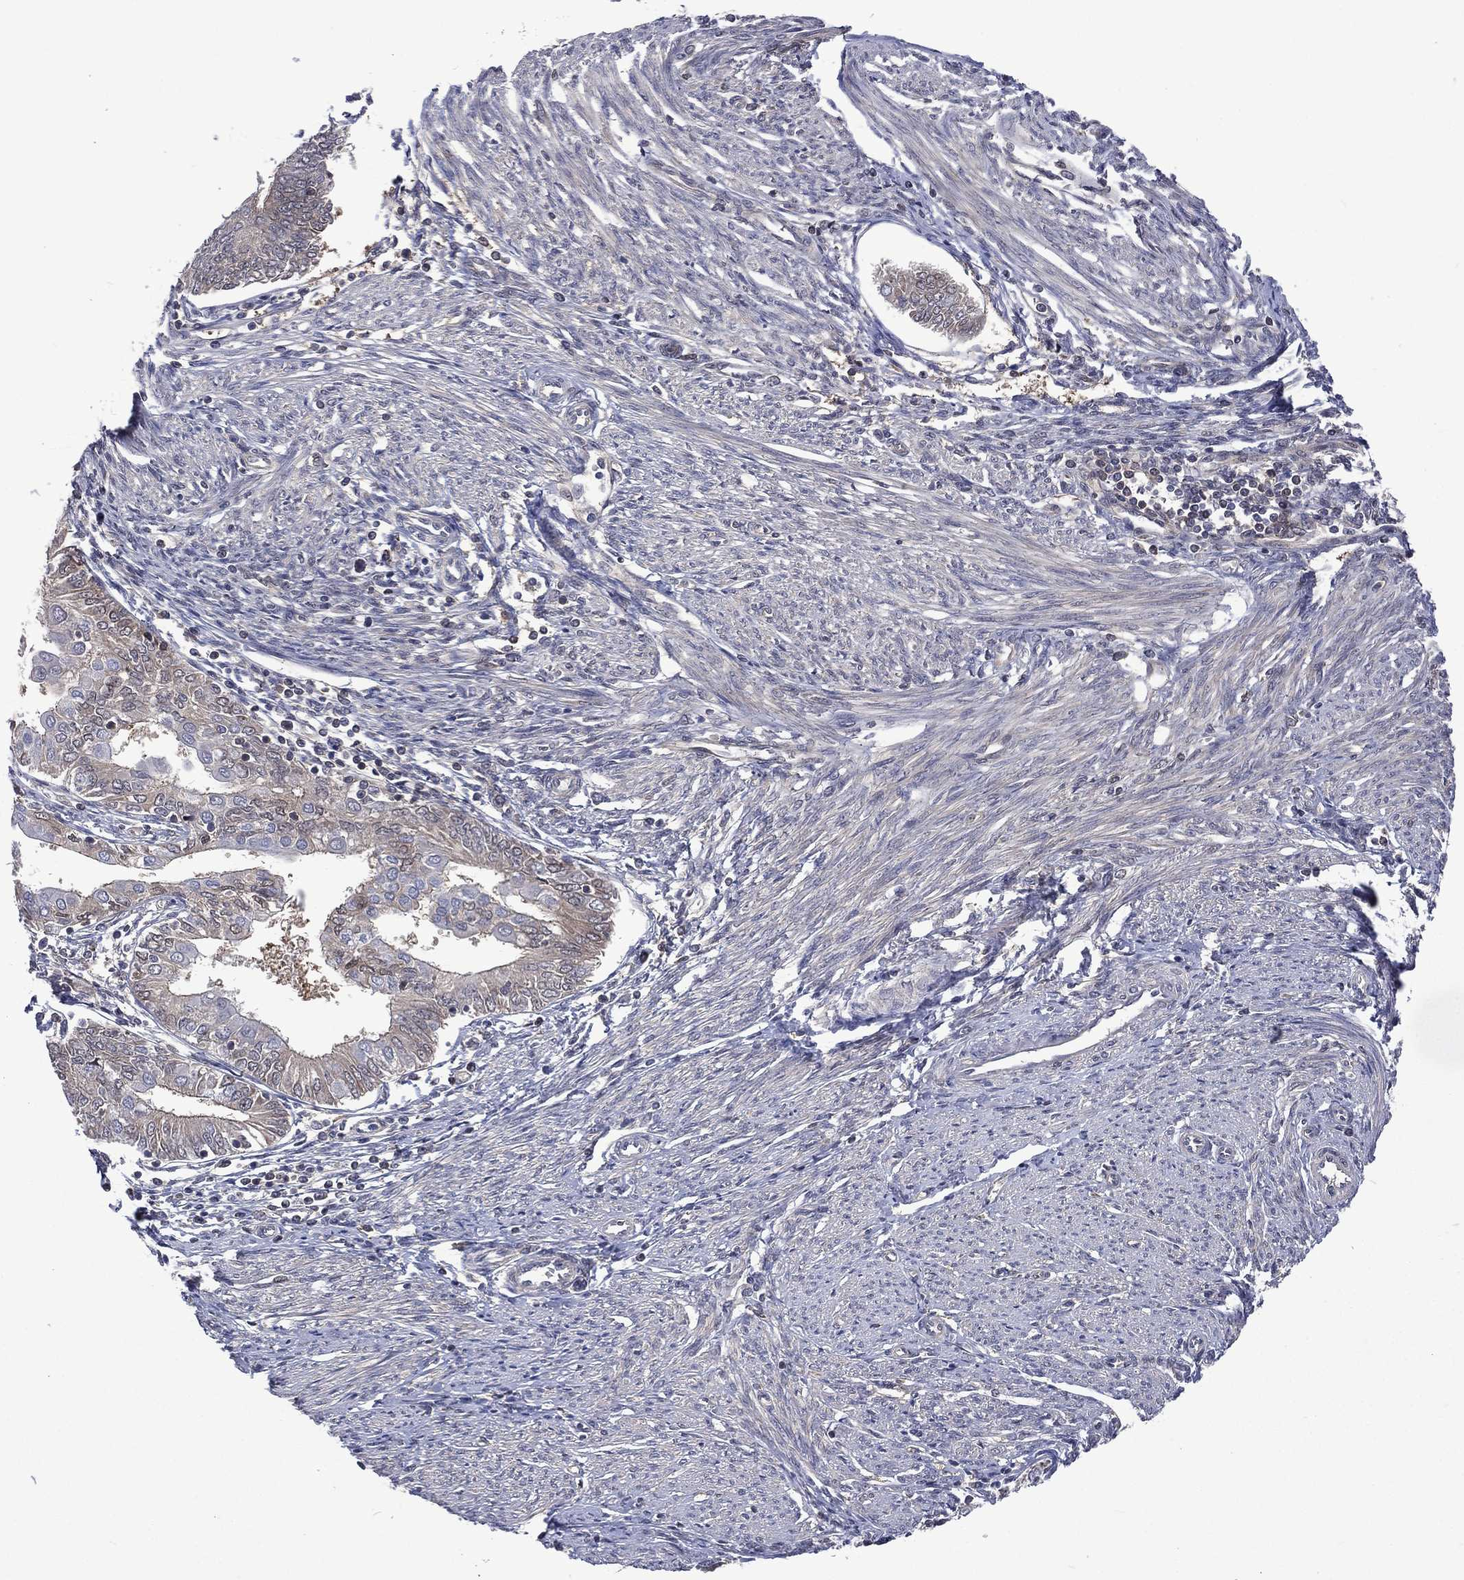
{"staining": {"intensity": "negative", "quantity": "none", "location": "none"}, "tissue": "endometrial cancer", "cell_type": "Tumor cells", "image_type": "cancer", "snomed": [{"axis": "morphology", "description": "Adenocarcinoma, NOS"}, {"axis": "topography", "description": "Endometrium"}], "caption": "DAB (3,3'-diaminobenzidine) immunohistochemical staining of human adenocarcinoma (endometrial) demonstrates no significant positivity in tumor cells.", "gene": "MTAP", "patient": {"sex": "female", "age": 68}}